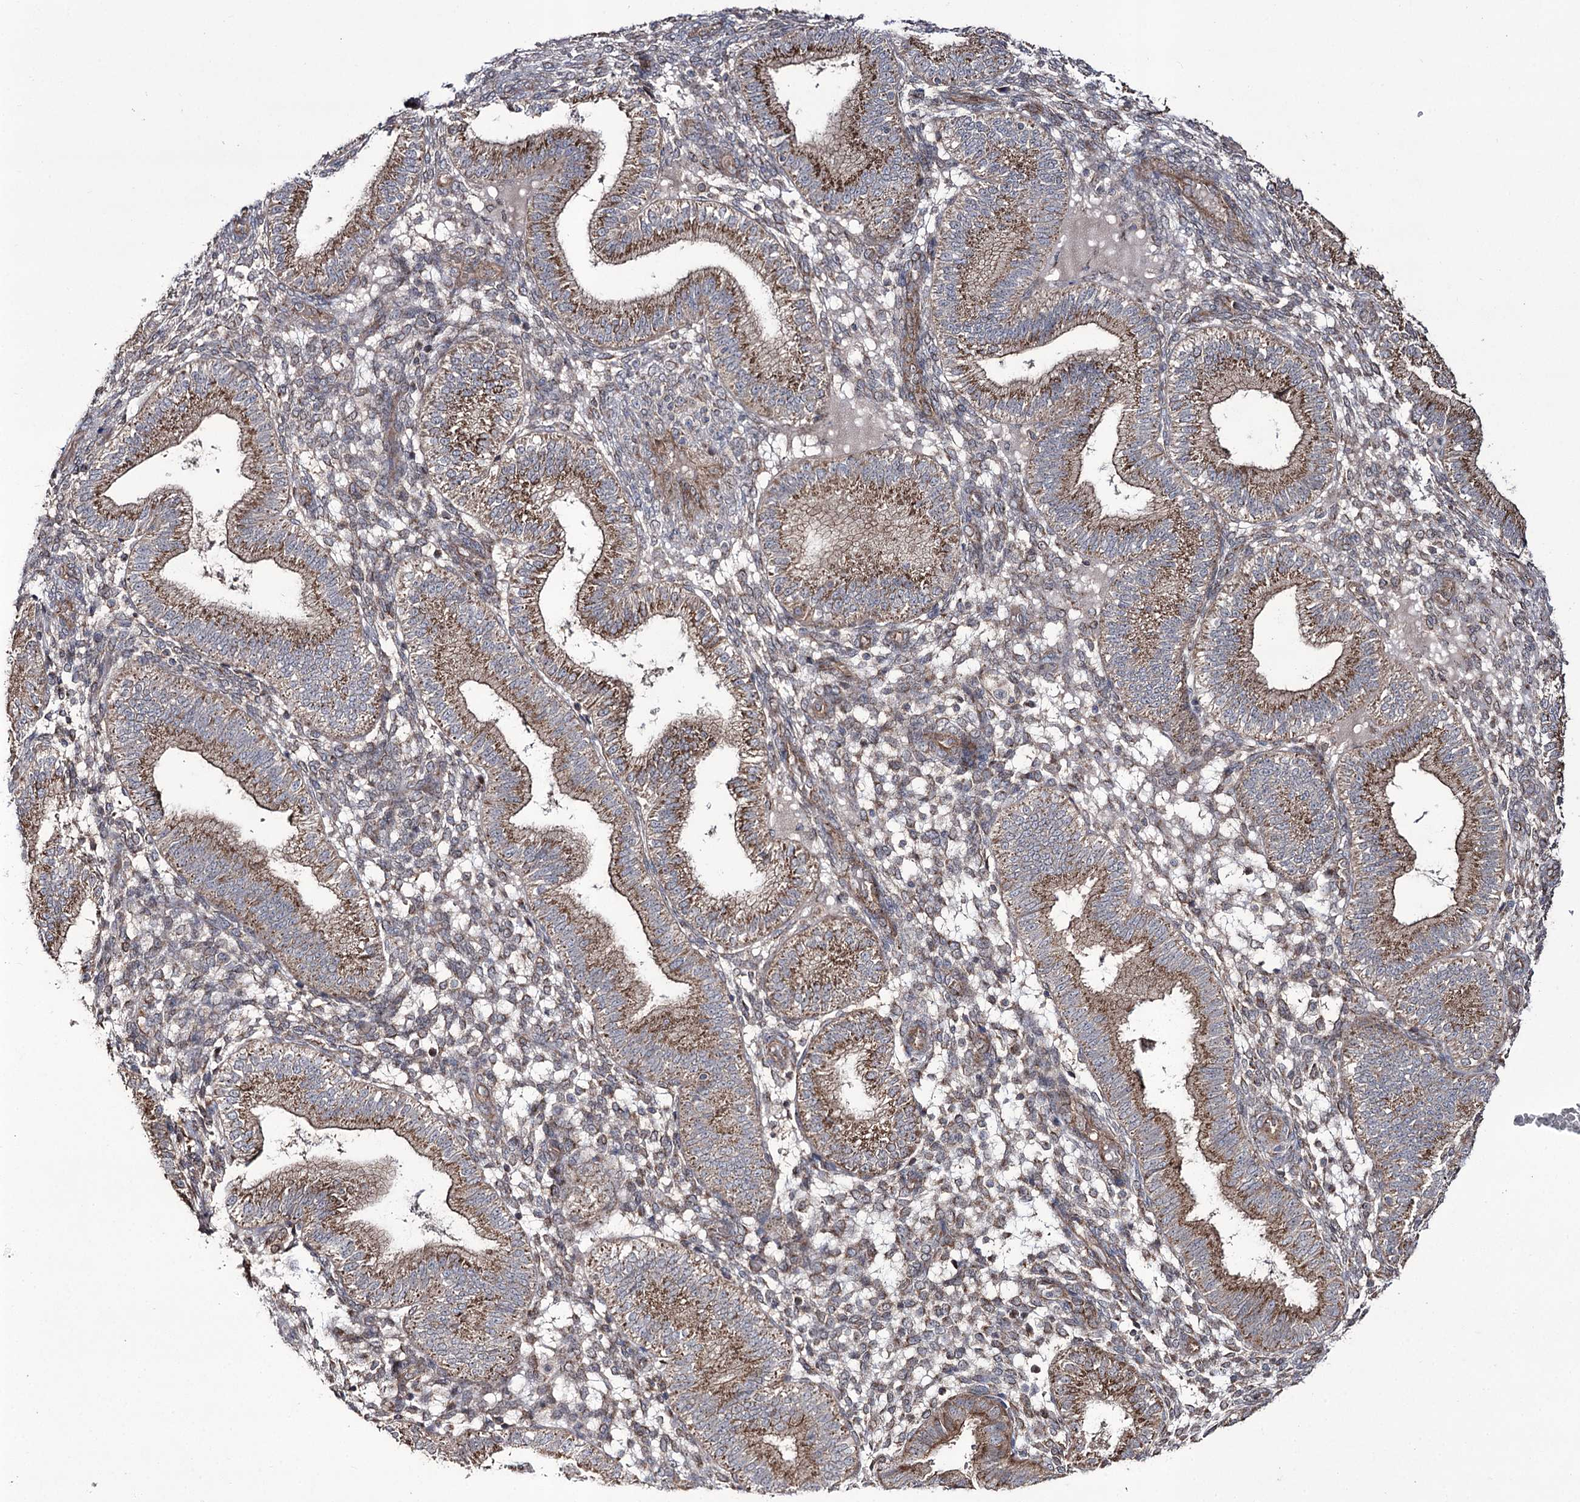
{"staining": {"intensity": "moderate", "quantity": "<25%", "location": "cytoplasmic/membranous"}, "tissue": "endometrium", "cell_type": "Cells in endometrial stroma", "image_type": "normal", "snomed": [{"axis": "morphology", "description": "Normal tissue, NOS"}, {"axis": "topography", "description": "Endometrium"}], "caption": "Immunohistochemistry staining of normal endometrium, which exhibits low levels of moderate cytoplasmic/membranous staining in about <25% of cells in endometrial stroma indicating moderate cytoplasmic/membranous protein expression. The staining was performed using DAB (brown) for protein detection and nuclei were counterstained in hematoxylin (blue).", "gene": "REXO2", "patient": {"sex": "female", "age": 39}}